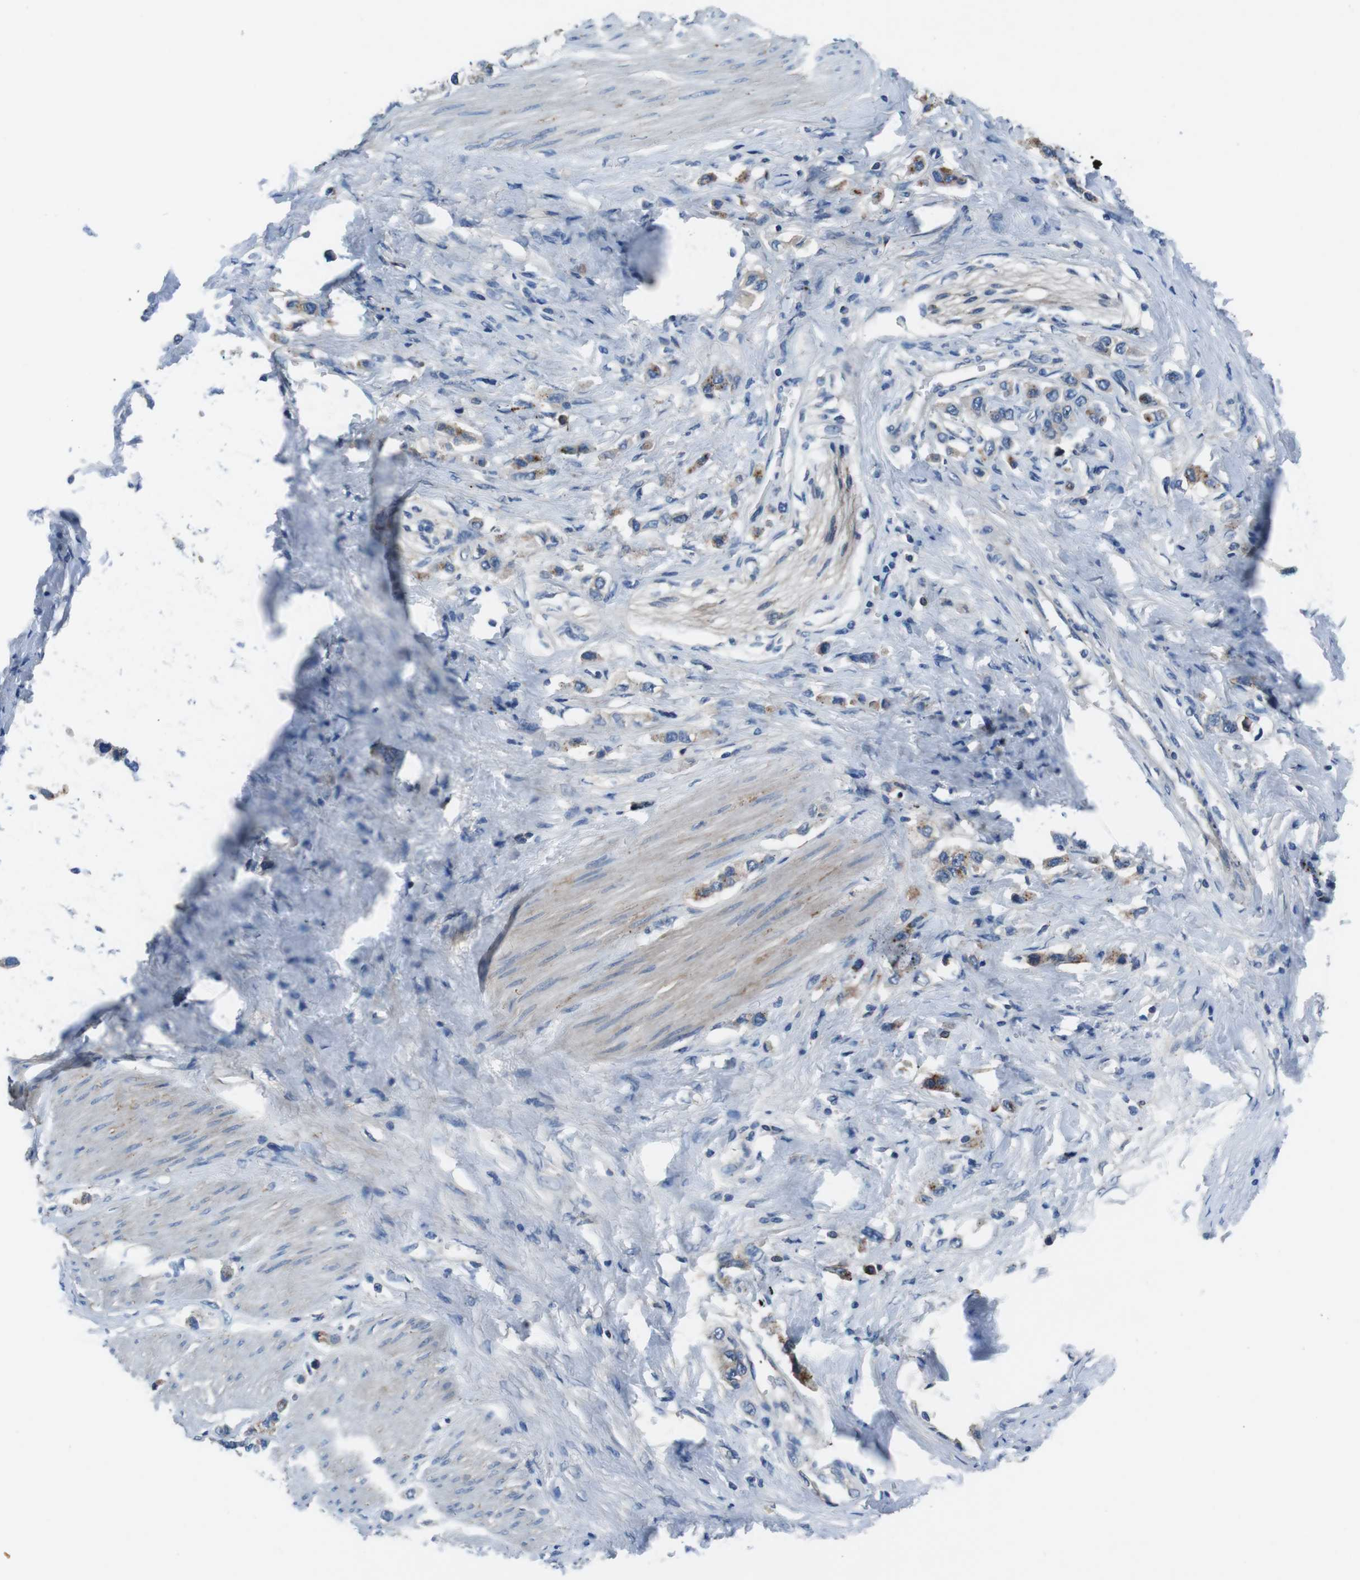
{"staining": {"intensity": "moderate", "quantity": "<25%", "location": "cytoplasmic/membranous"}, "tissue": "stomach cancer", "cell_type": "Tumor cells", "image_type": "cancer", "snomed": [{"axis": "morphology", "description": "Adenocarcinoma, NOS"}, {"axis": "topography", "description": "Stomach"}], "caption": "Human stomach cancer stained with a brown dye displays moderate cytoplasmic/membranous positive expression in about <25% of tumor cells.", "gene": "TULP3", "patient": {"sex": "female", "age": 65}}